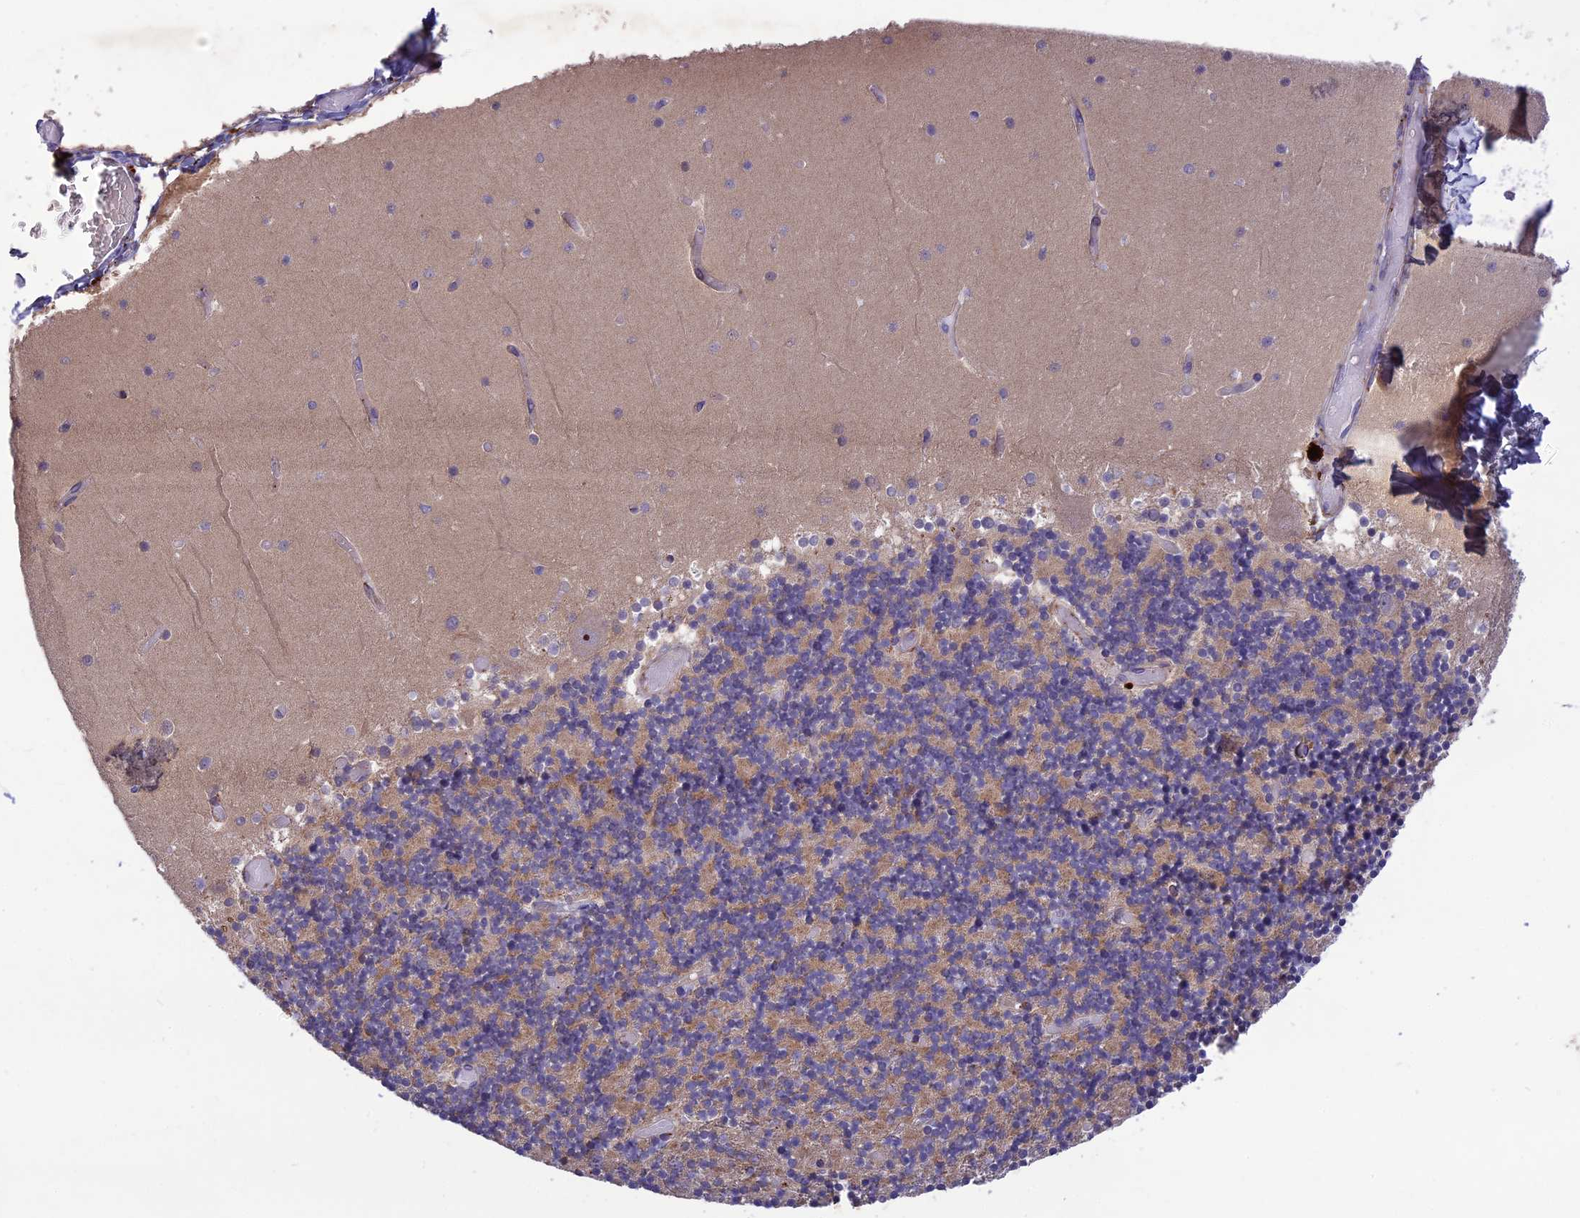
{"staining": {"intensity": "weak", "quantity": "25%-75%", "location": "cytoplasmic/membranous"}, "tissue": "cerebellum", "cell_type": "Cells in granular layer", "image_type": "normal", "snomed": [{"axis": "morphology", "description": "Normal tissue, NOS"}, {"axis": "topography", "description": "Cerebellum"}], "caption": "Protein staining shows weak cytoplasmic/membranous expression in about 25%-75% of cells in granular layer in benign cerebellum.", "gene": "ADO", "patient": {"sex": "female", "age": 28}}